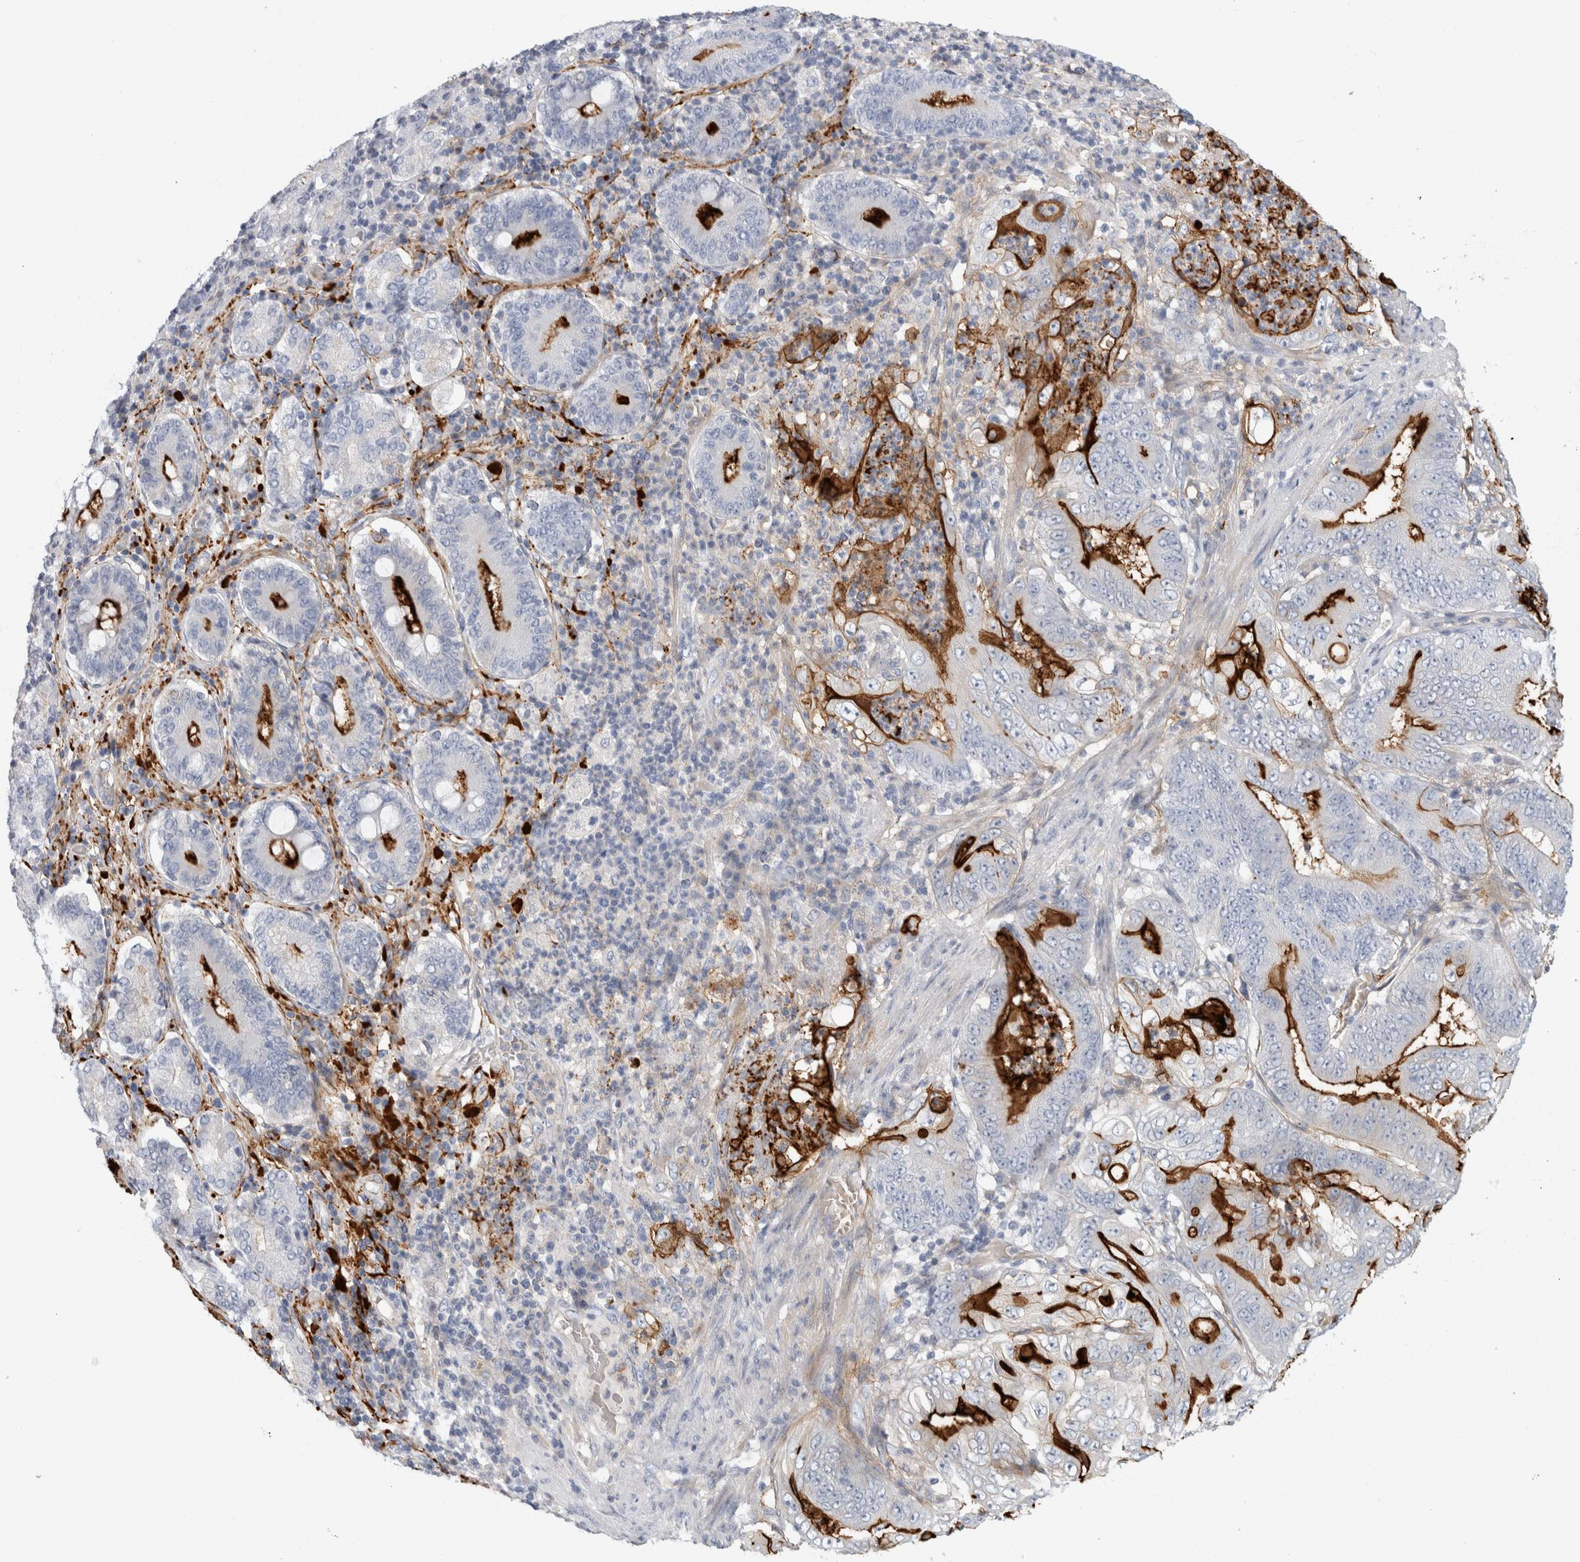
{"staining": {"intensity": "strong", "quantity": "25%-75%", "location": "cytoplasmic/membranous"}, "tissue": "stomach cancer", "cell_type": "Tumor cells", "image_type": "cancer", "snomed": [{"axis": "morphology", "description": "Adenocarcinoma, NOS"}, {"axis": "topography", "description": "Stomach"}], "caption": "Strong cytoplasmic/membranous protein staining is identified in approximately 25%-75% of tumor cells in adenocarcinoma (stomach).", "gene": "CD55", "patient": {"sex": "female", "age": 73}}